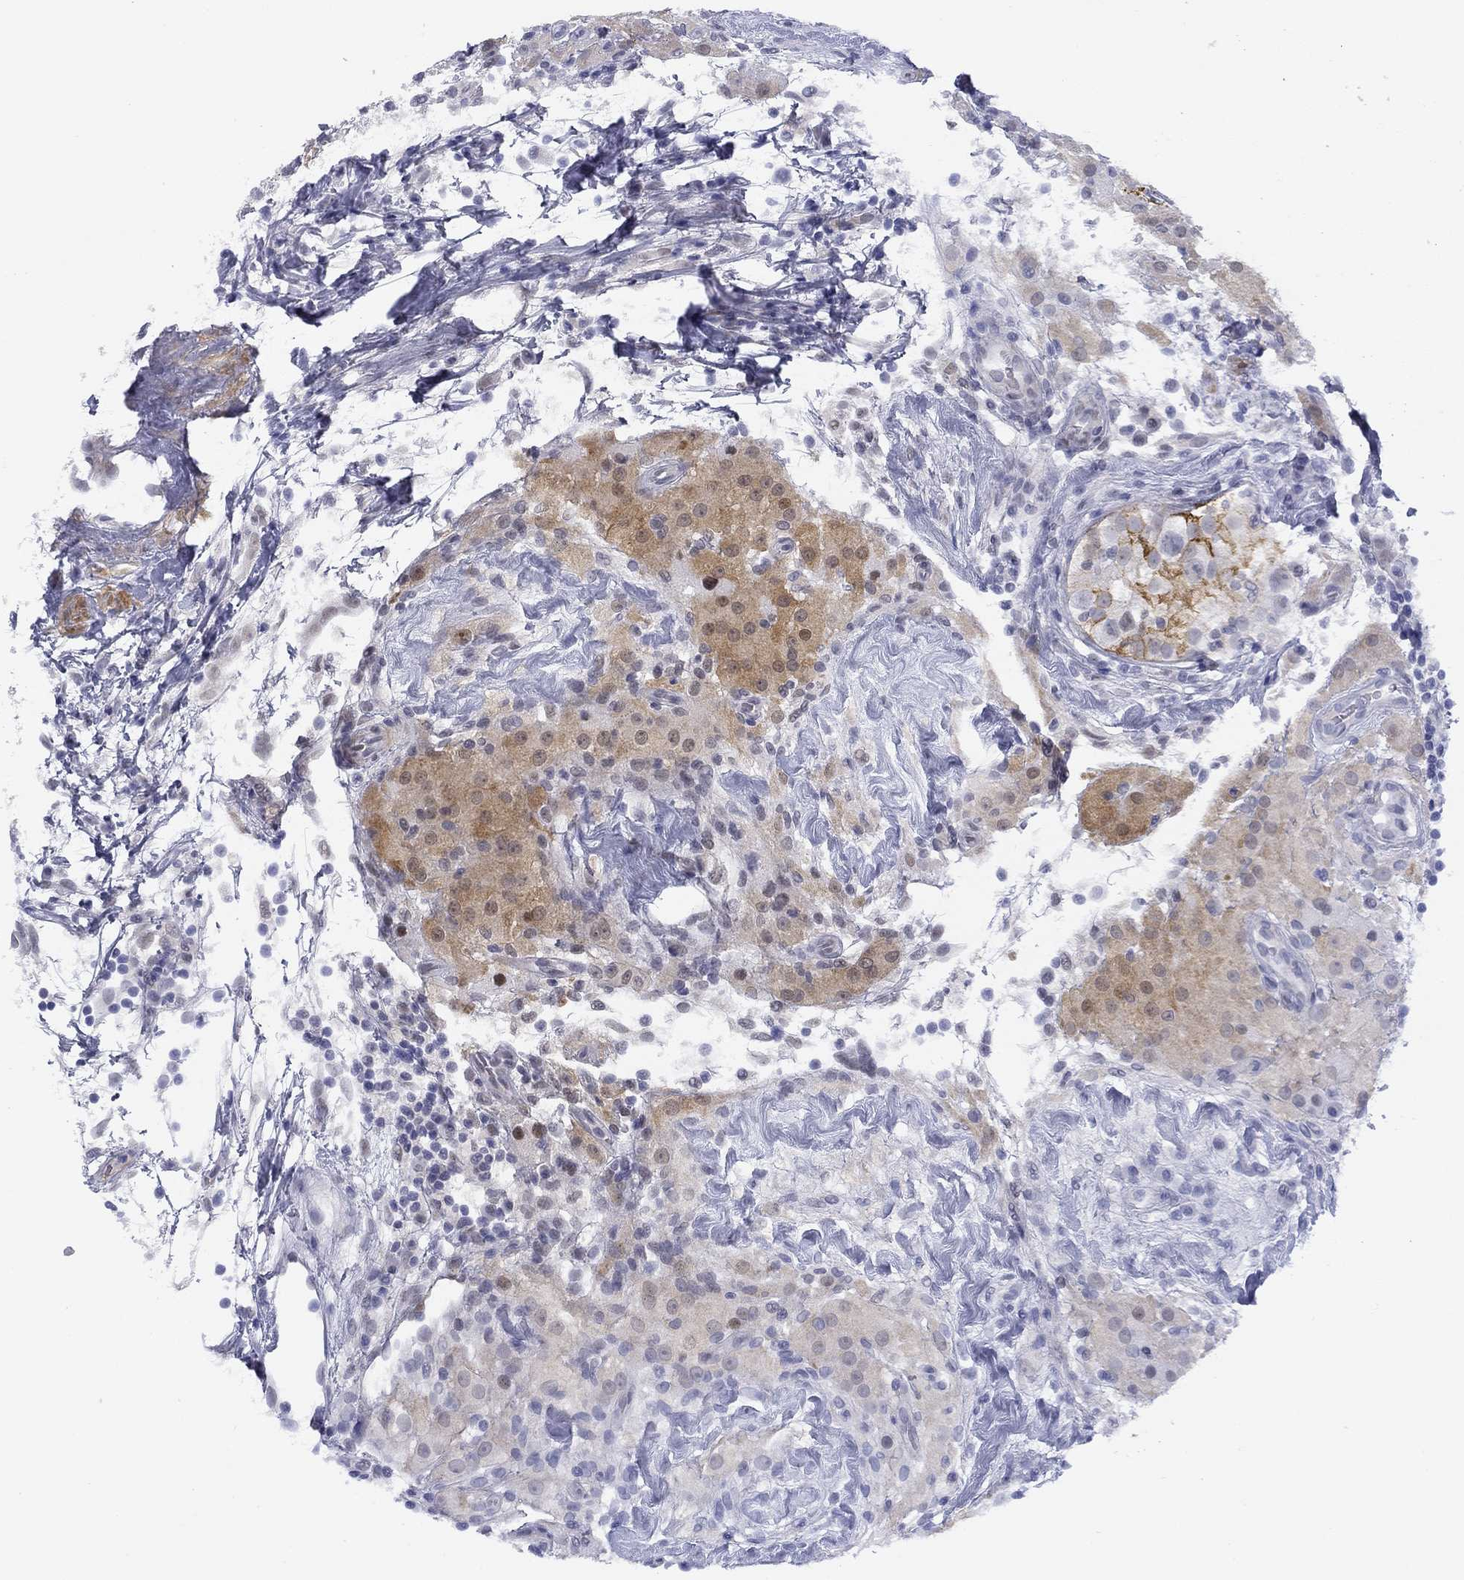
{"staining": {"intensity": "moderate", "quantity": "<25%", "location": "cytoplasmic/membranous"}, "tissue": "testis cancer", "cell_type": "Tumor cells", "image_type": "cancer", "snomed": [{"axis": "morphology", "description": "Seminoma, NOS"}, {"axis": "topography", "description": "Testis"}], "caption": "Tumor cells display low levels of moderate cytoplasmic/membranous expression in approximately <25% of cells in testis cancer. Nuclei are stained in blue.", "gene": "TIGD4", "patient": {"sex": "male", "age": 34}}